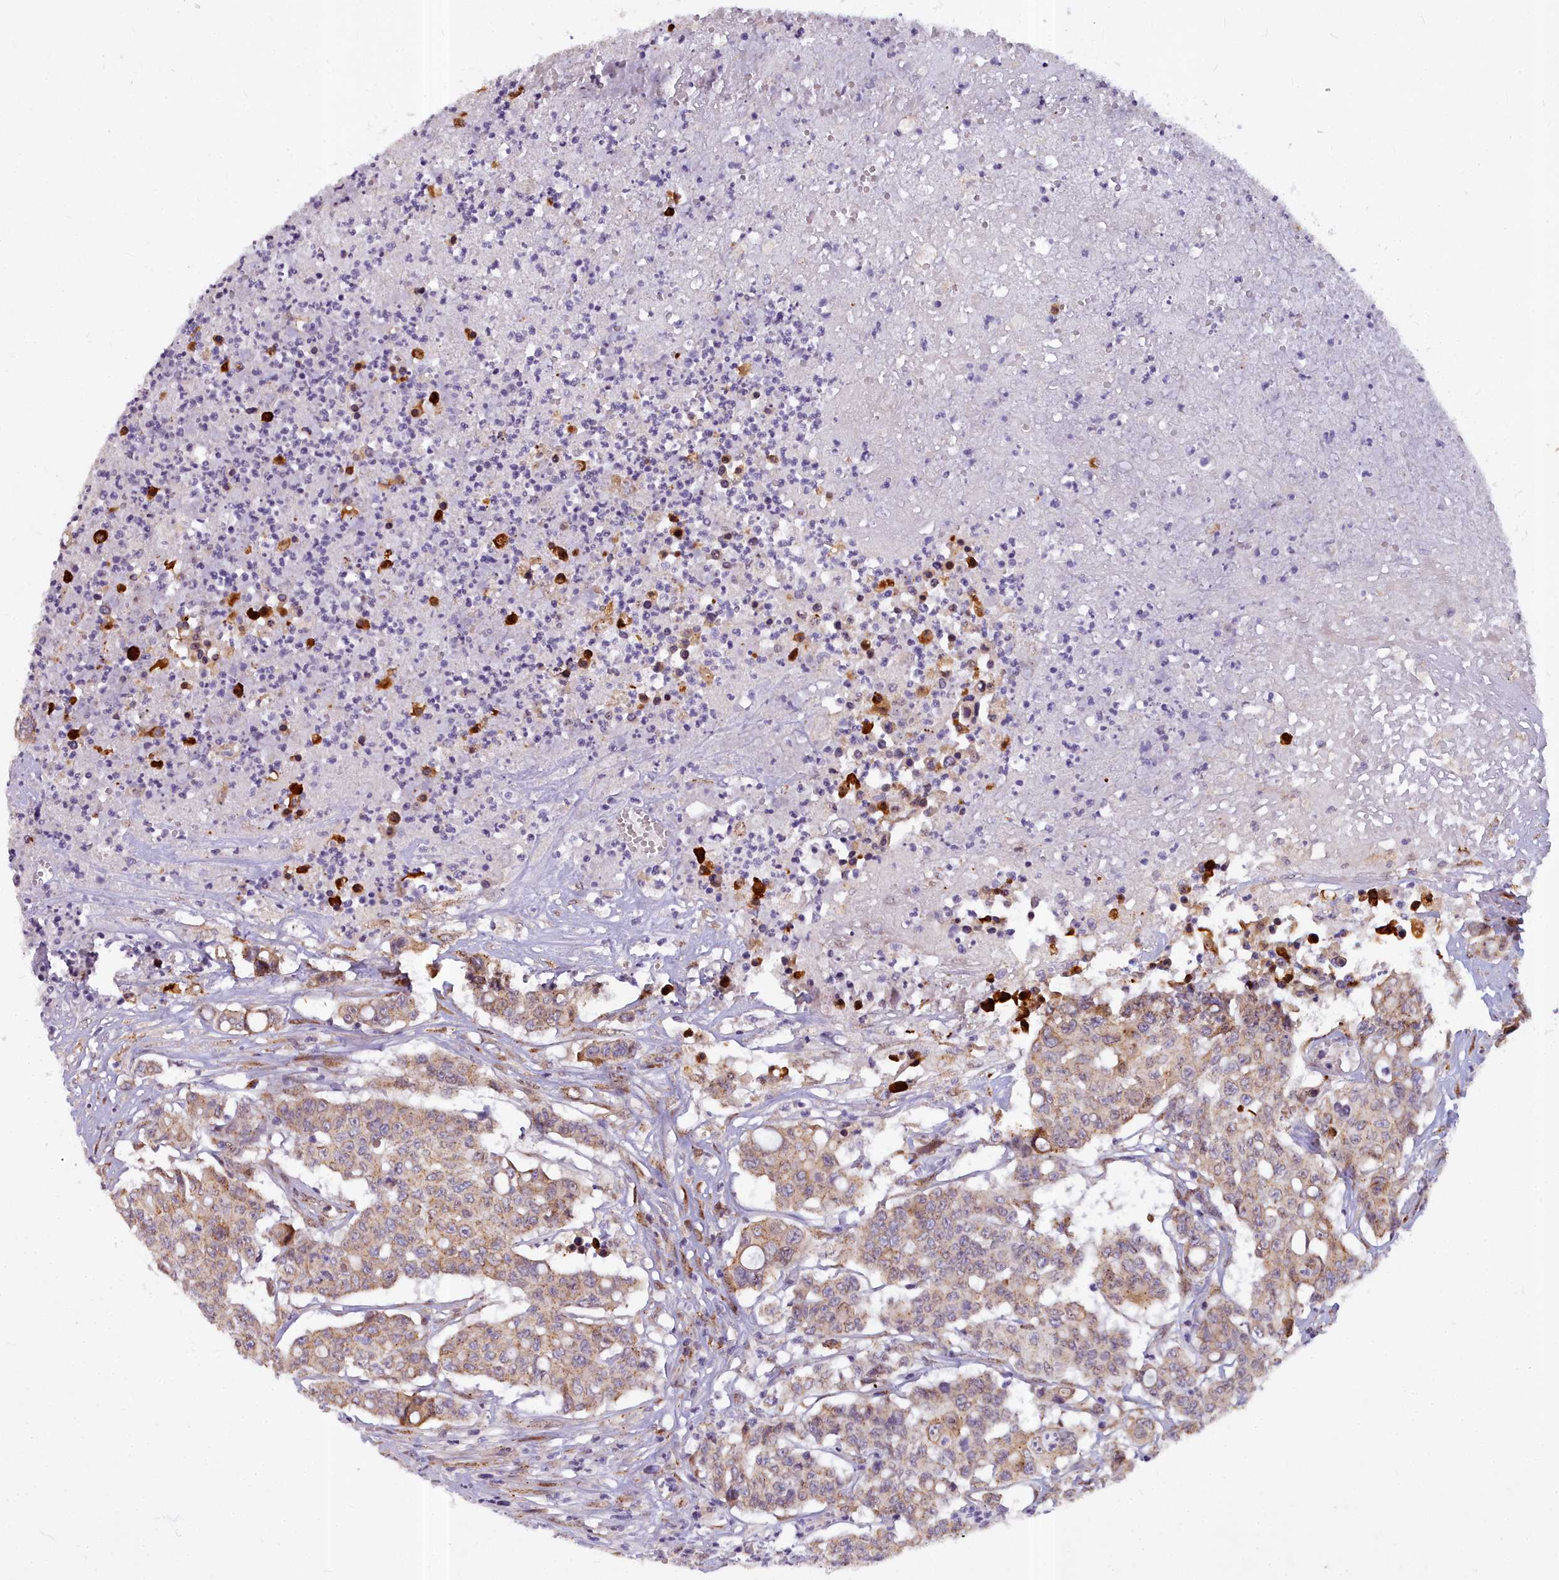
{"staining": {"intensity": "weak", "quantity": ">75%", "location": "cytoplasmic/membranous"}, "tissue": "colorectal cancer", "cell_type": "Tumor cells", "image_type": "cancer", "snomed": [{"axis": "morphology", "description": "Adenocarcinoma, NOS"}, {"axis": "topography", "description": "Colon"}], "caption": "Colorectal adenocarcinoma stained for a protein reveals weak cytoplasmic/membranous positivity in tumor cells.", "gene": "WDPCP", "patient": {"sex": "male", "age": 51}}